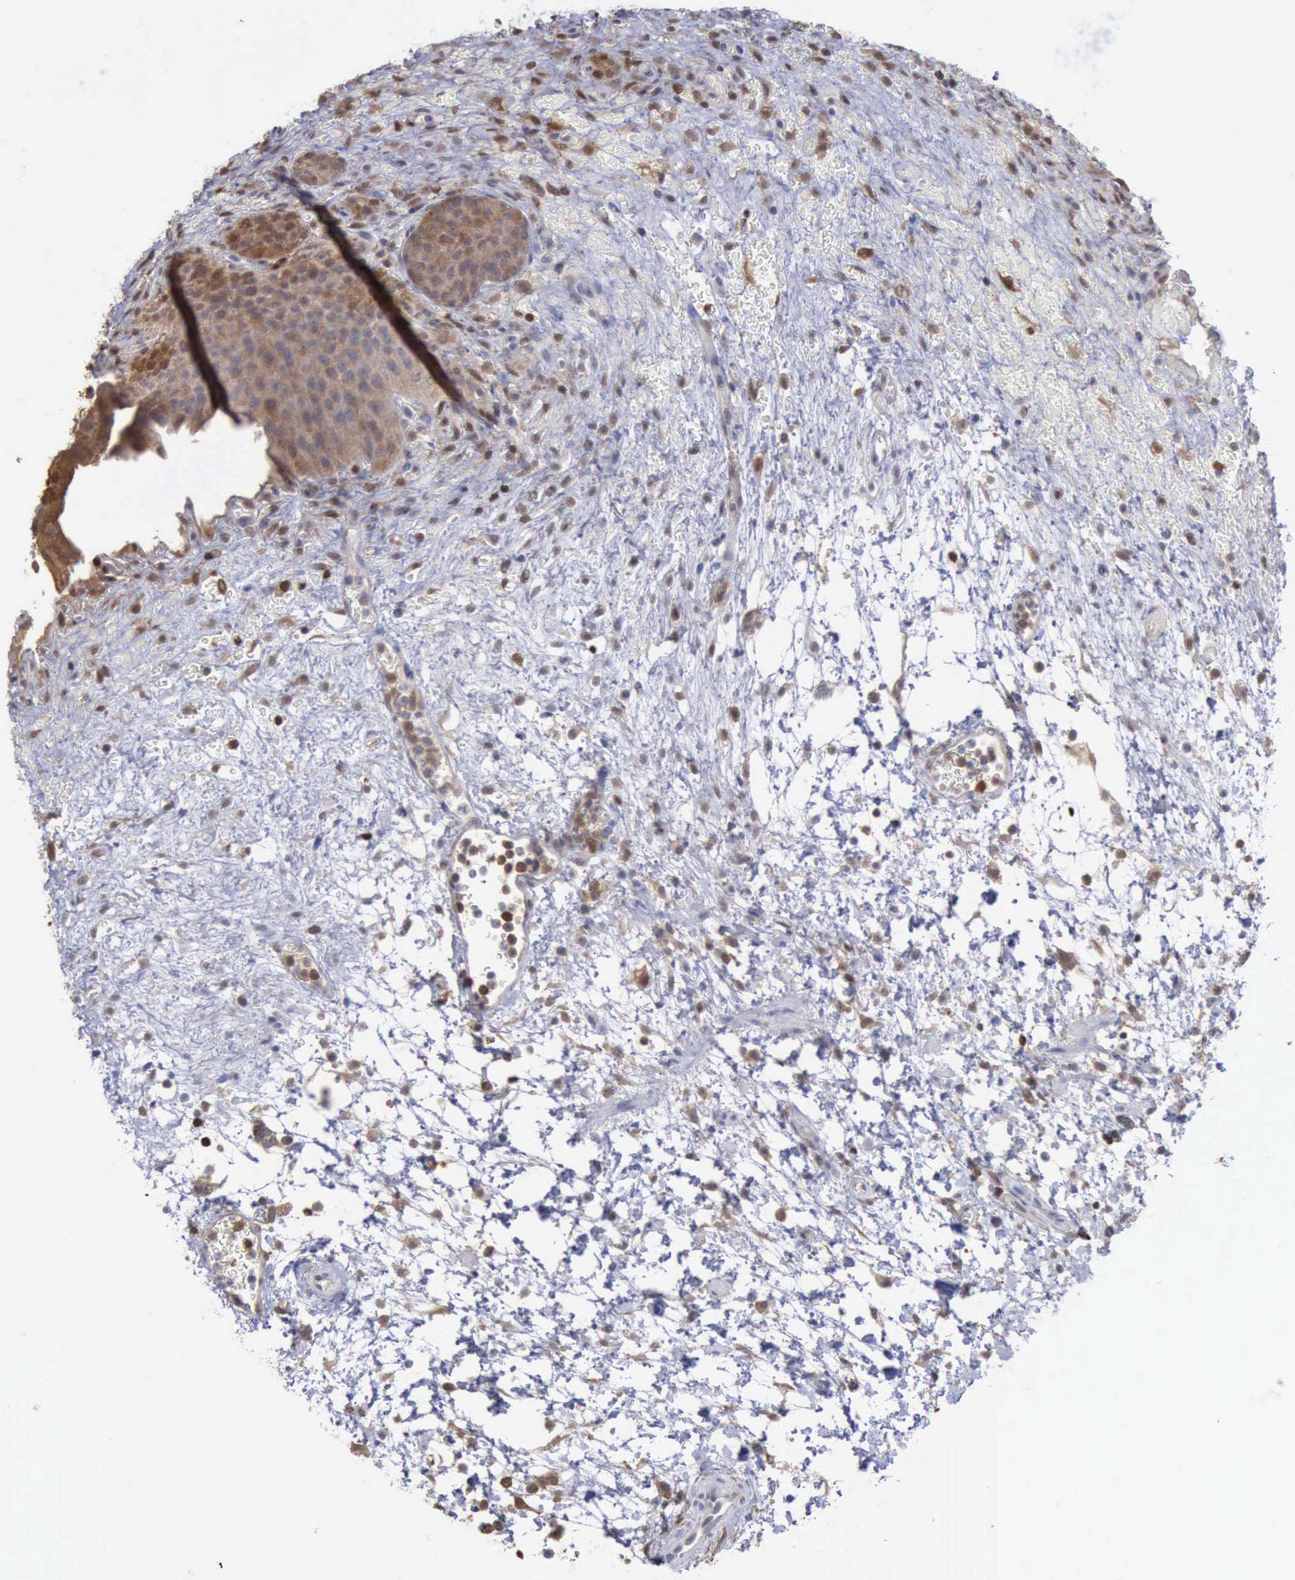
{"staining": {"intensity": "strong", "quantity": ">75%", "location": "cytoplasmic/membranous,nuclear"}, "tissue": "urinary bladder", "cell_type": "Urothelial cells", "image_type": "normal", "snomed": [{"axis": "morphology", "description": "Normal tissue, NOS"}, {"axis": "topography", "description": "Smooth muscle"}, {"axis": "topography", "description": "Urinary bladder"}], "caption": "IHC (DAB) staining of unremarkable urinary bladder exhibits strong cytoplasmic/membranous,nuclear protein staining in approximately >75% of urothelial cells.", "gene": "STAT1", "patient": {"sex": "male", "age": 35}}